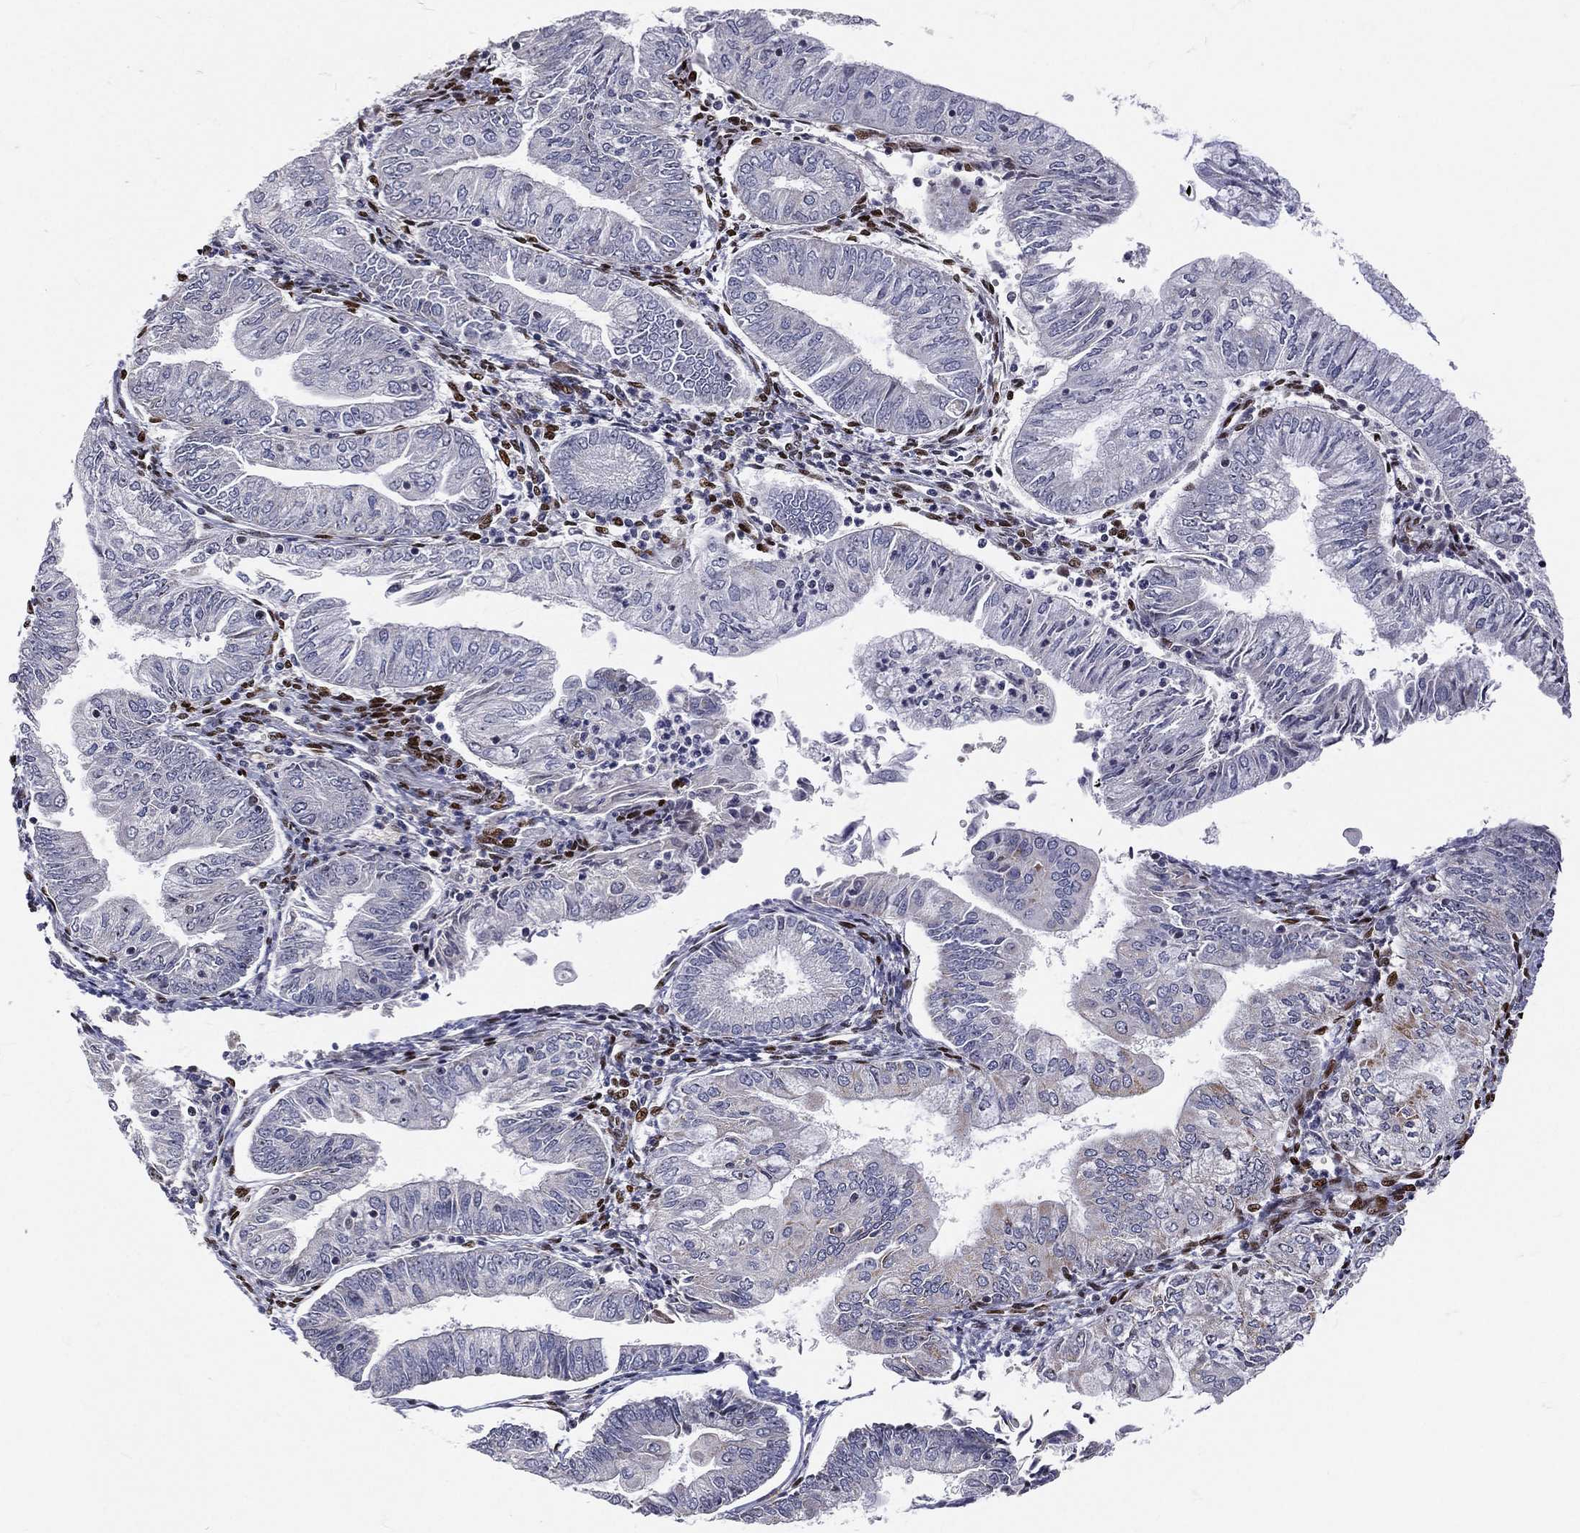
{"staining": {"intensity": "negative", "quantity": "none", "location": "none"}, "tissue": "endometrial cancer", "cell_type": "Tumor cells", "image_type": "cancer", "snomed": [{"axis": "morphology", "description": "Adenocarcinoma, NOS"}, {"axis": "topography", "description": "Endometrium"}], "caption": "Endometrial adenocarcinoma was stained to show a protein in brown. There is no significant positivity in tumor cells.", "gene": "ZEB1", "patient": {"sex": "female", "age": 55}}